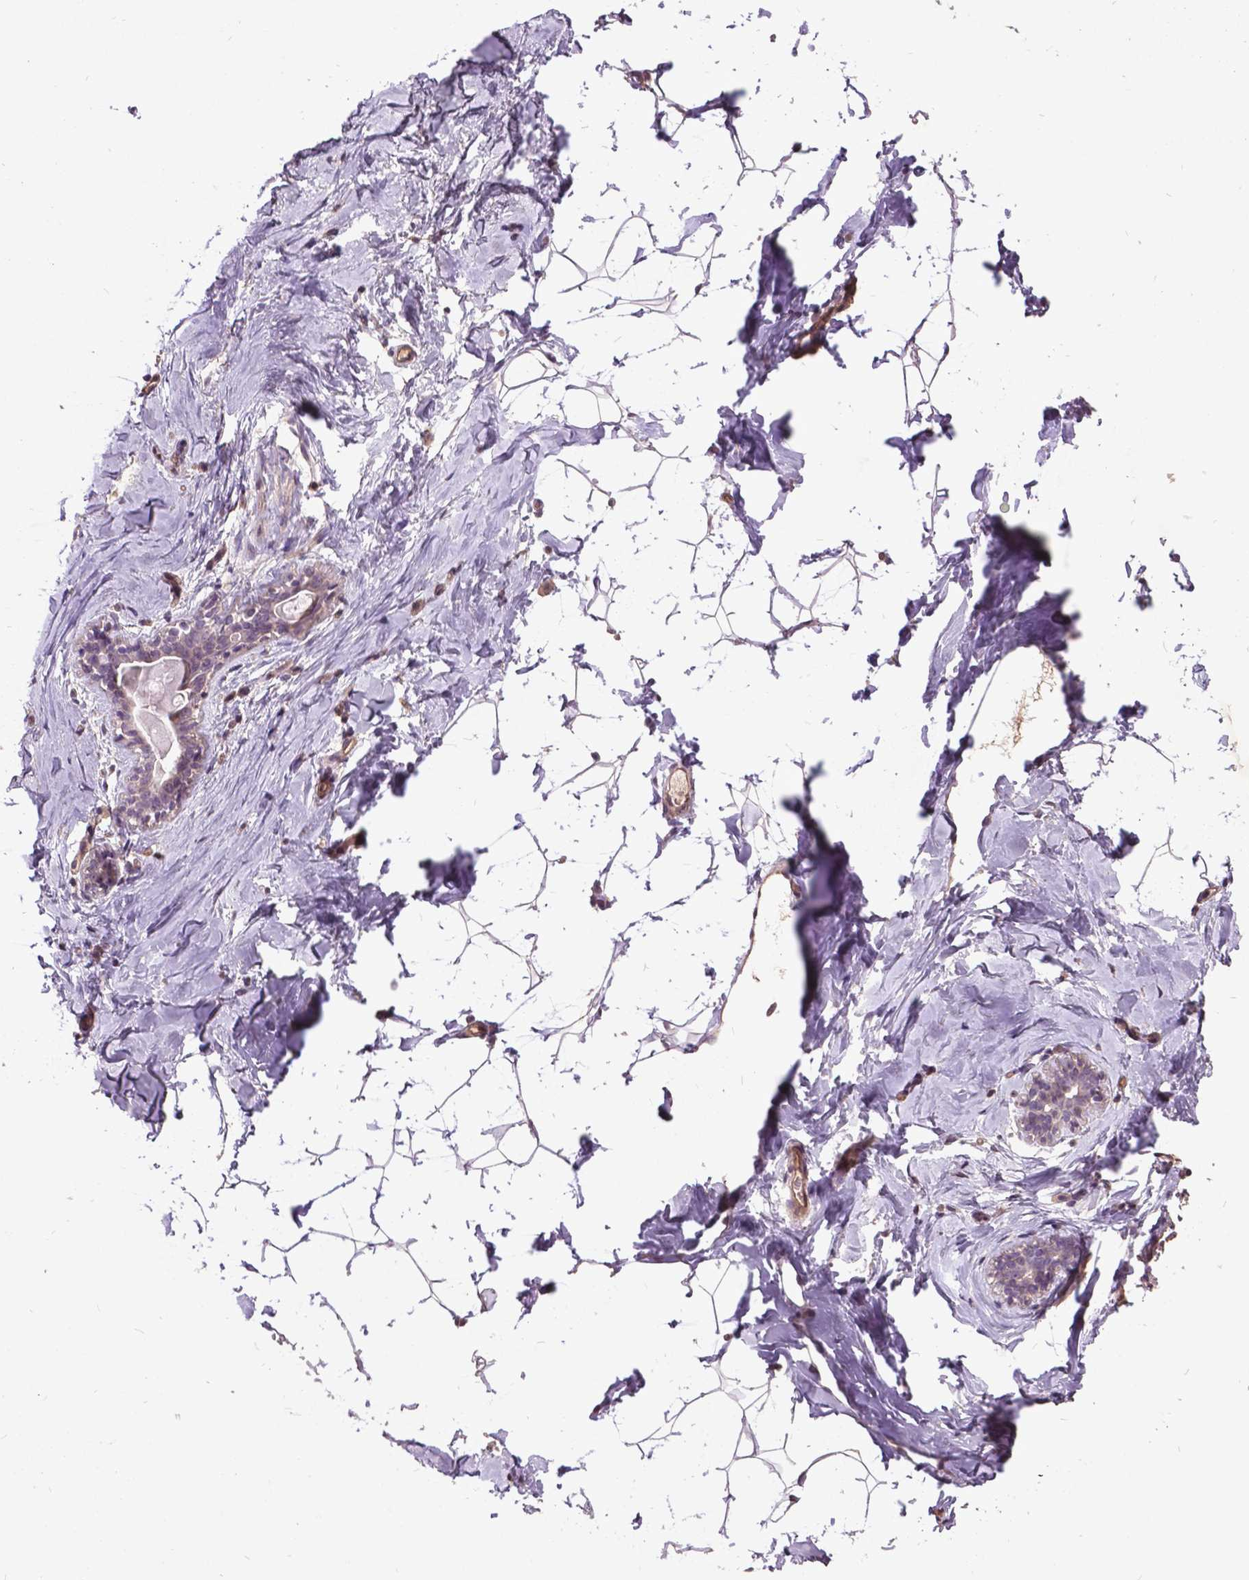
{"staining": {"intensity": "weak", "quantity": "25%-75%", "location": "cytoplasmic/membranous"}, "tissue": "breast", "cell_type": "Adipocytes", "image_type": "normal", "snomed": [{"axis": "morphology", "description": "Normal tissue, NOS"}, {"axis": "topography", "description": "Breast"}], "caption": "Breast stained with a brown dye shows weak cytoplasmic/membranous positive positivity in about 25%-75% of adipocytes.", "gene": "AP1S3", "patient": {"sex": "female", "age": 32}}